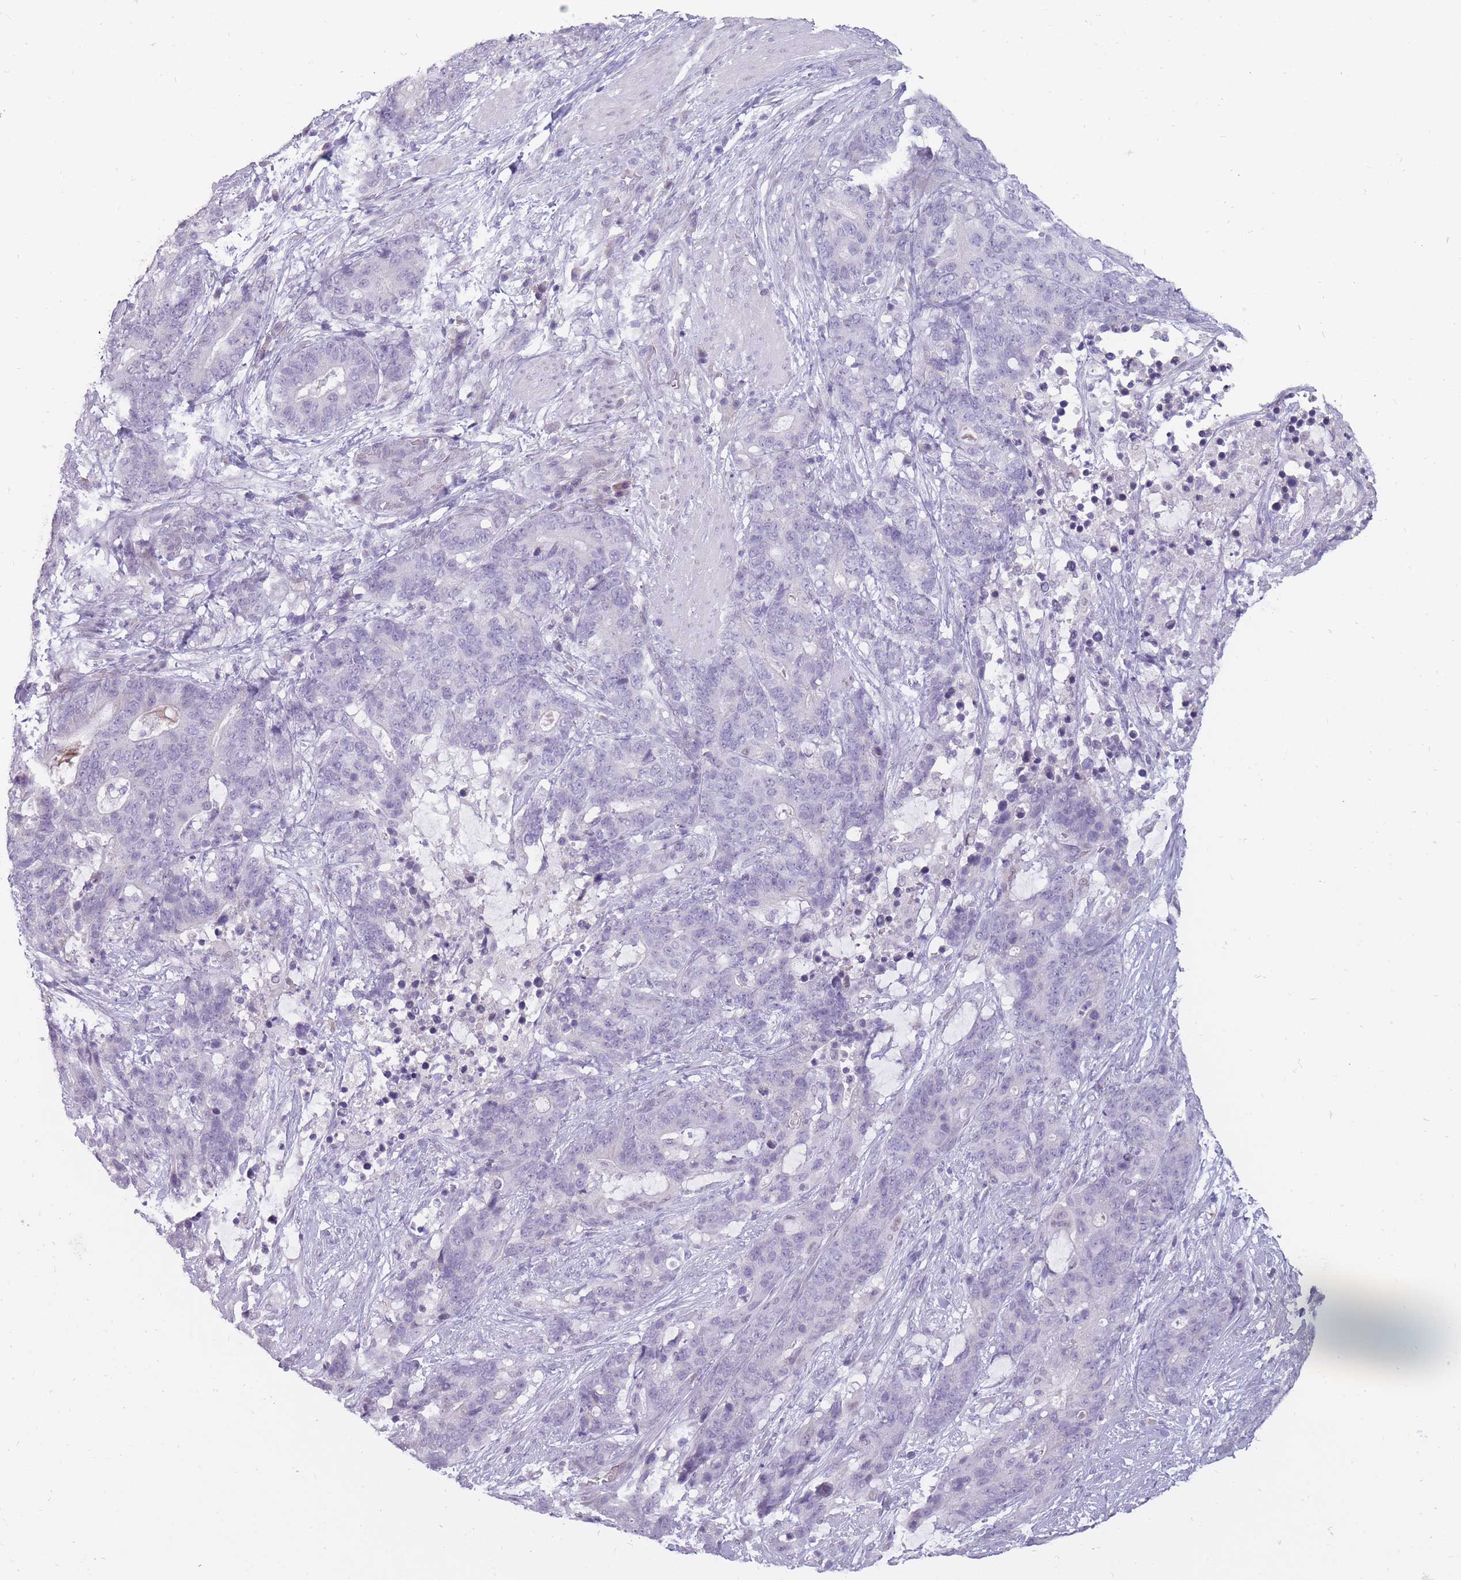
{"staining": {"intensity": "negative", "quantity": "none", "location": "none"}, "tissue": "stomach cancer", "cell_type": "Tumor cells", "image_type": "cancer", "snomed": [{"axis": "morphology", "description": "Normal tissue, NOS"}, {"axis": "morphology", "description": "Adenocarcinoma, NOS"}, {"axis": "topography", "description": "Stomach"}], "caption": "Tumor cells are negative for protein expression in human stomach cancer.", "gene": "POMZP3", "patient": {"sex": "female", "age": 64}}